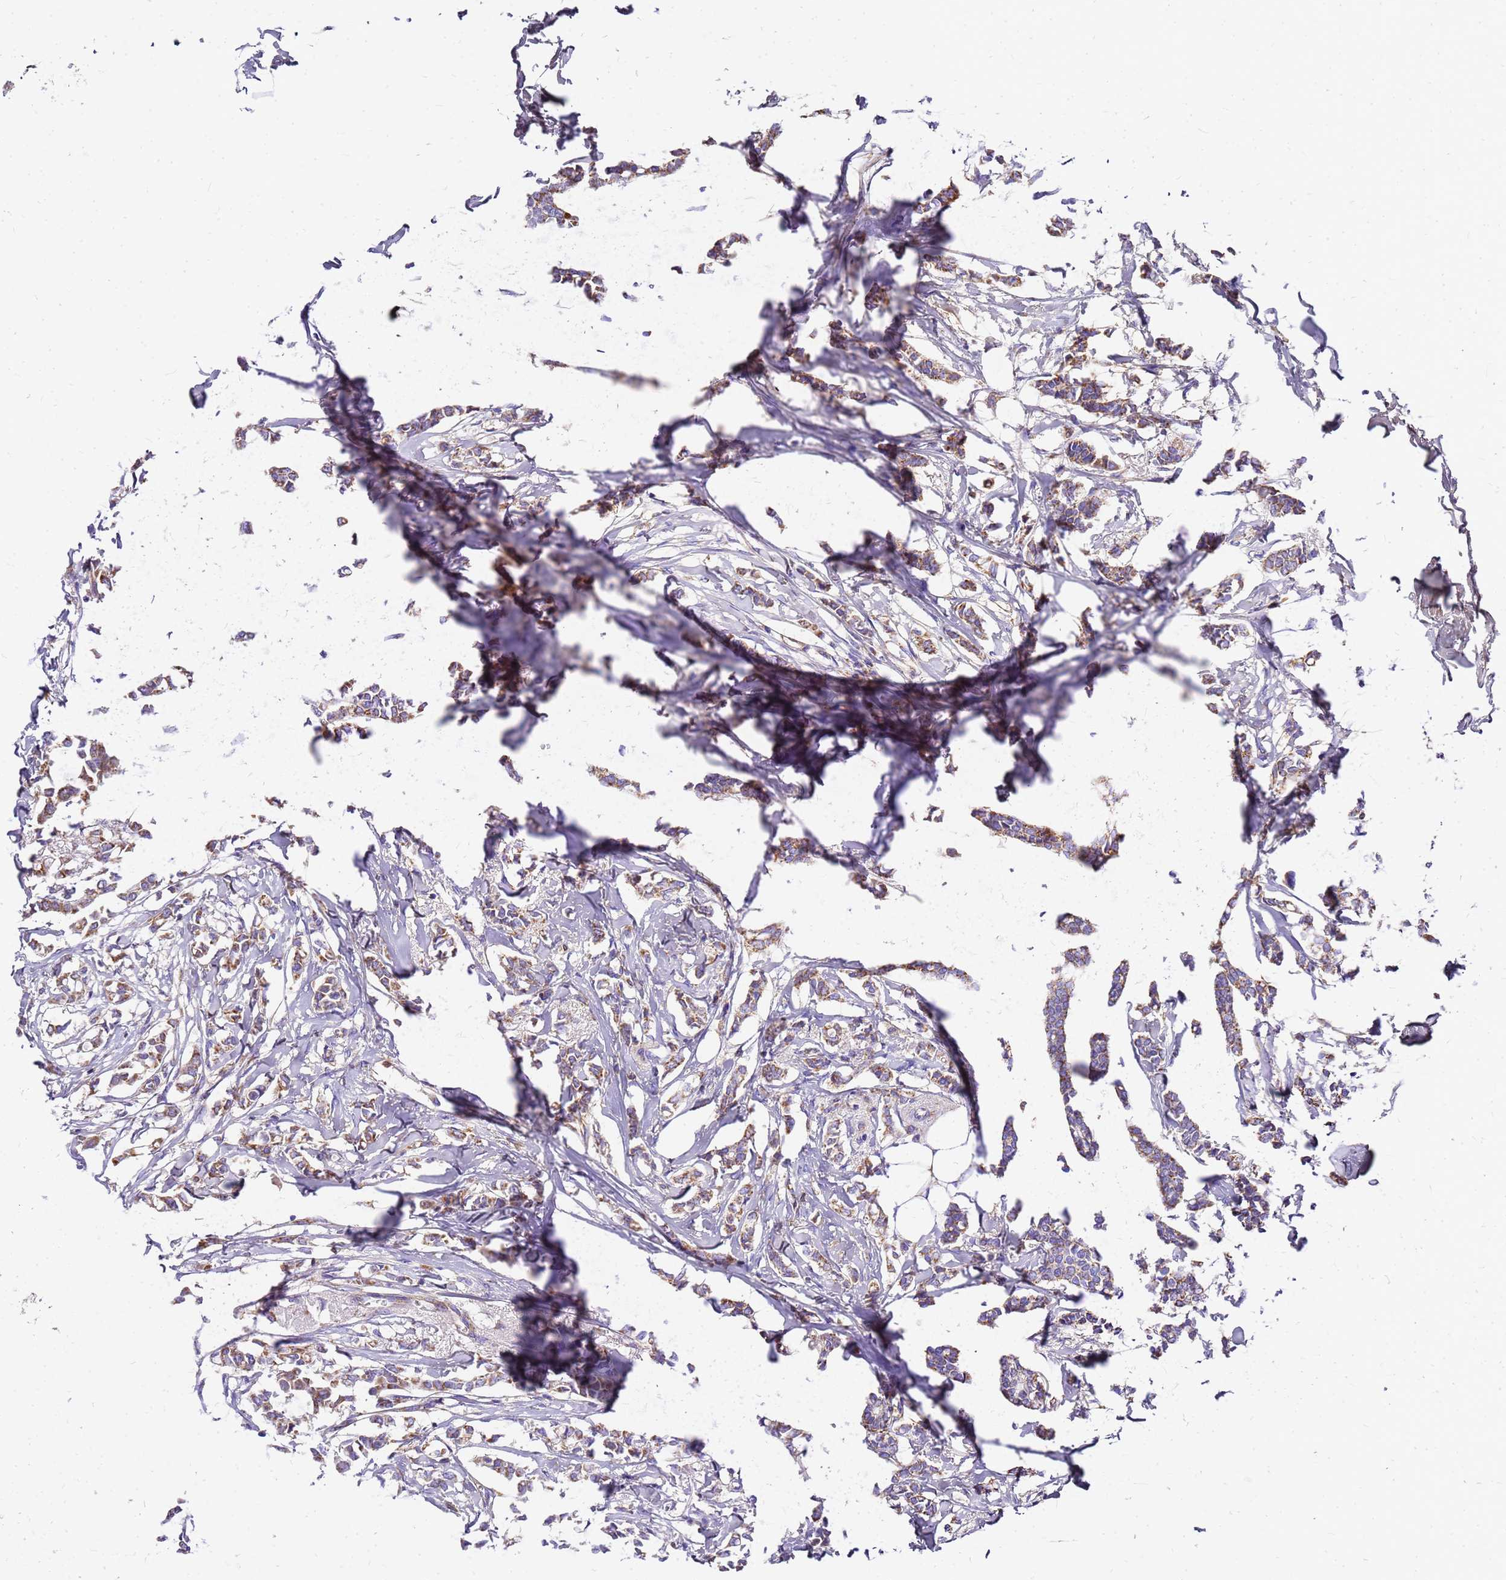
{"staining": {"intensity": "moderate", "quantity": ">75%", "location": "cytoplasmic/membranous"}, "tissue": "breast cancer", "cell_type": "Tumor cells", "image_type": "cancer", "snomed": [{"axis": "morphology", "description": "Duct carcinoma"}, {"axis": "topography", "description": "Breast"}], "caption": "The histopathology image demonstrates a brown stain indicating the presence of a protein in the cytoplasmic/membranous of tumor cells in breast cancer (infiltrating ductal carcinoma). (brown staining indicates protein expression, while blue staining denotes nuclei).", "gene": "MRPS26", "patient": {"sex": "female", "age": 41}}